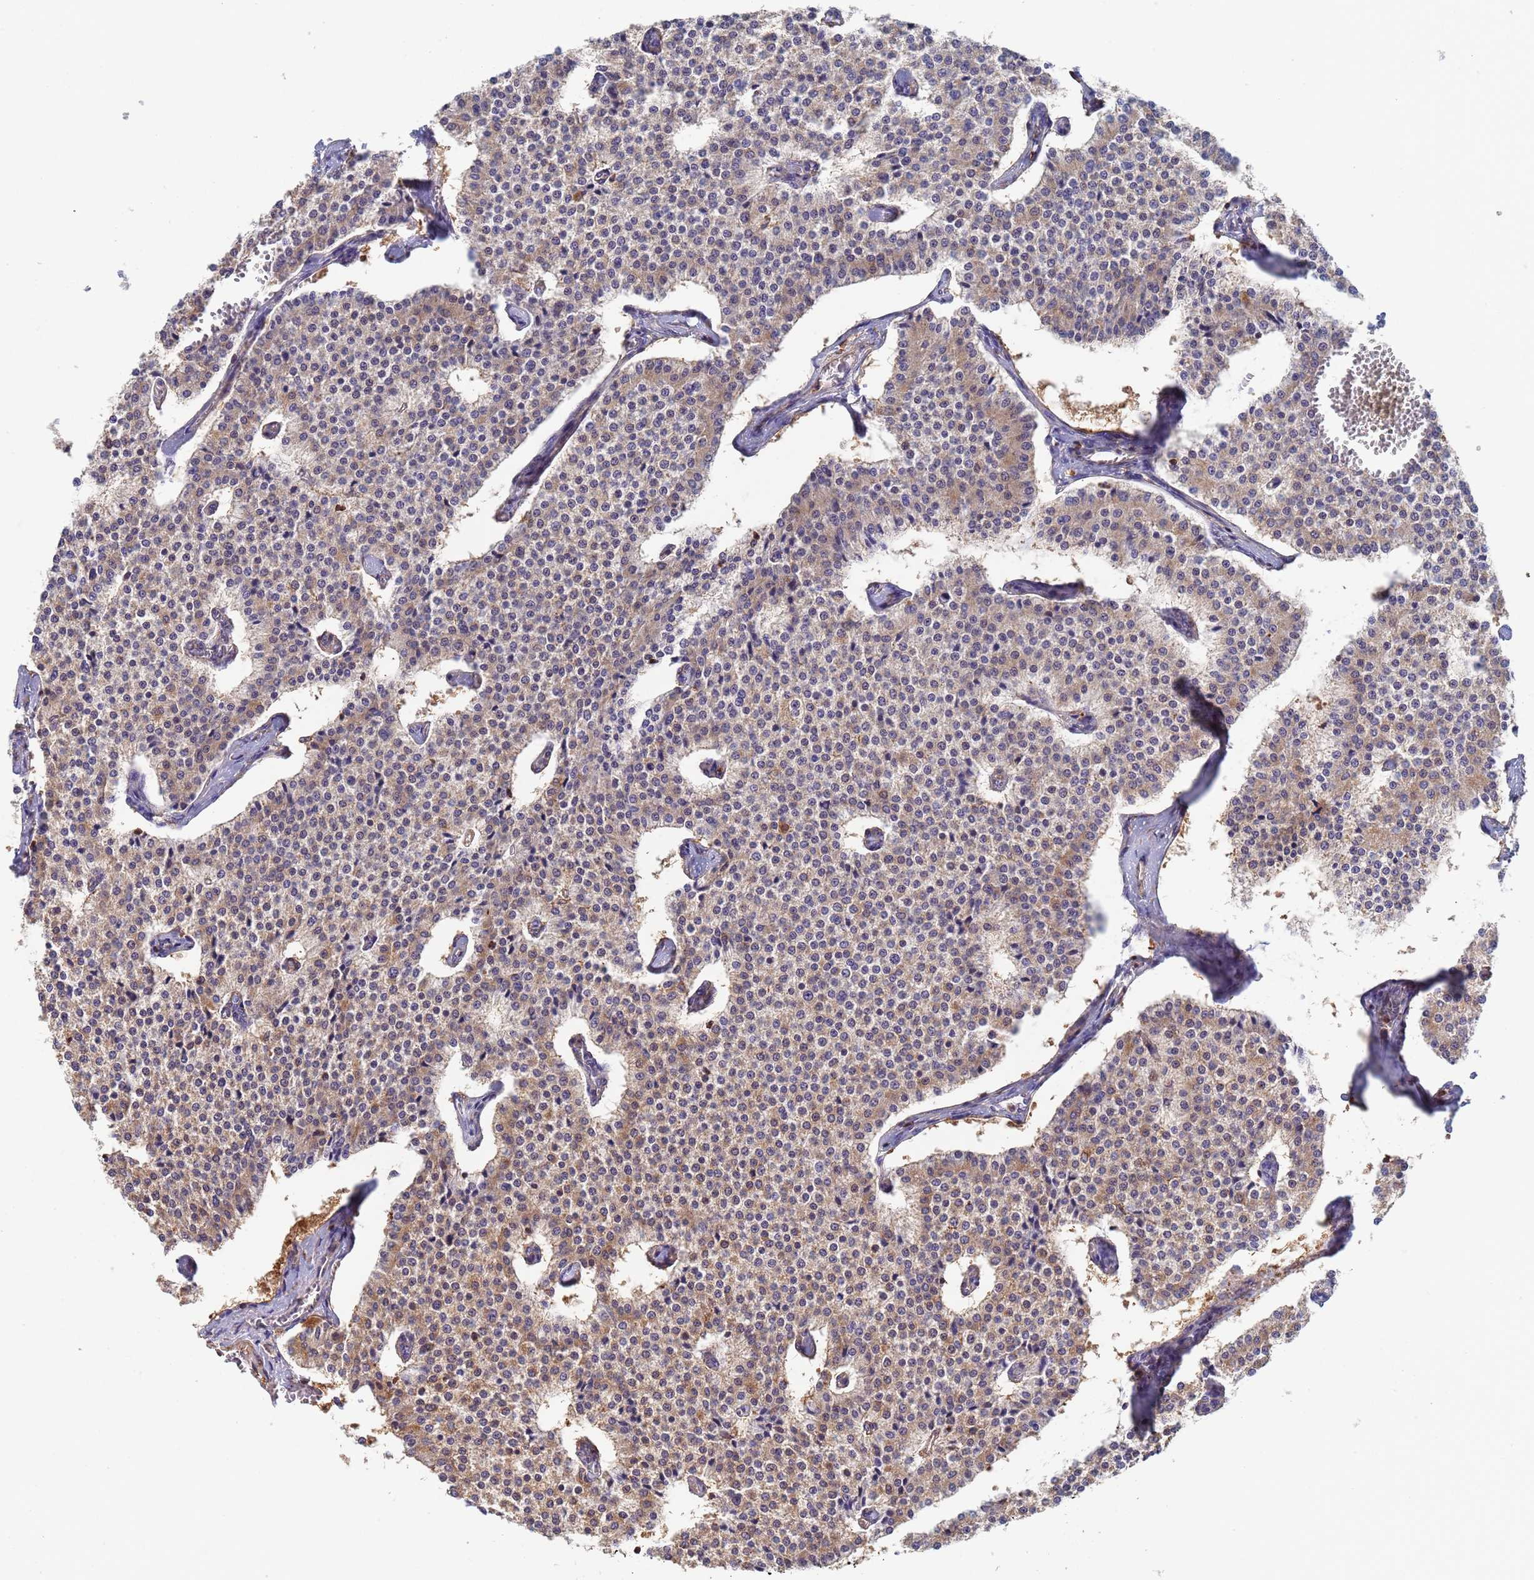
{"staining": {"intensity": "moderate", "quantity": ">75%", "location": "cytoplasmic/membranous"}, "tissue": "carcinoid", "cell_type": "Tumor cells", "image_type": "cancer", "snomed": [{"axis": "morphology", "description": "Carcinoid, malignant, NOS"}, {"axis": "topography", "description": "Colon"}], "caption": "The image shows a brown stain indicating the presence of a protein in the cytoplasmic/membranous of tumor cells in carcinoid.", "gene": "ZNG1B", "patient": {"sex": "female", "age": 52}}